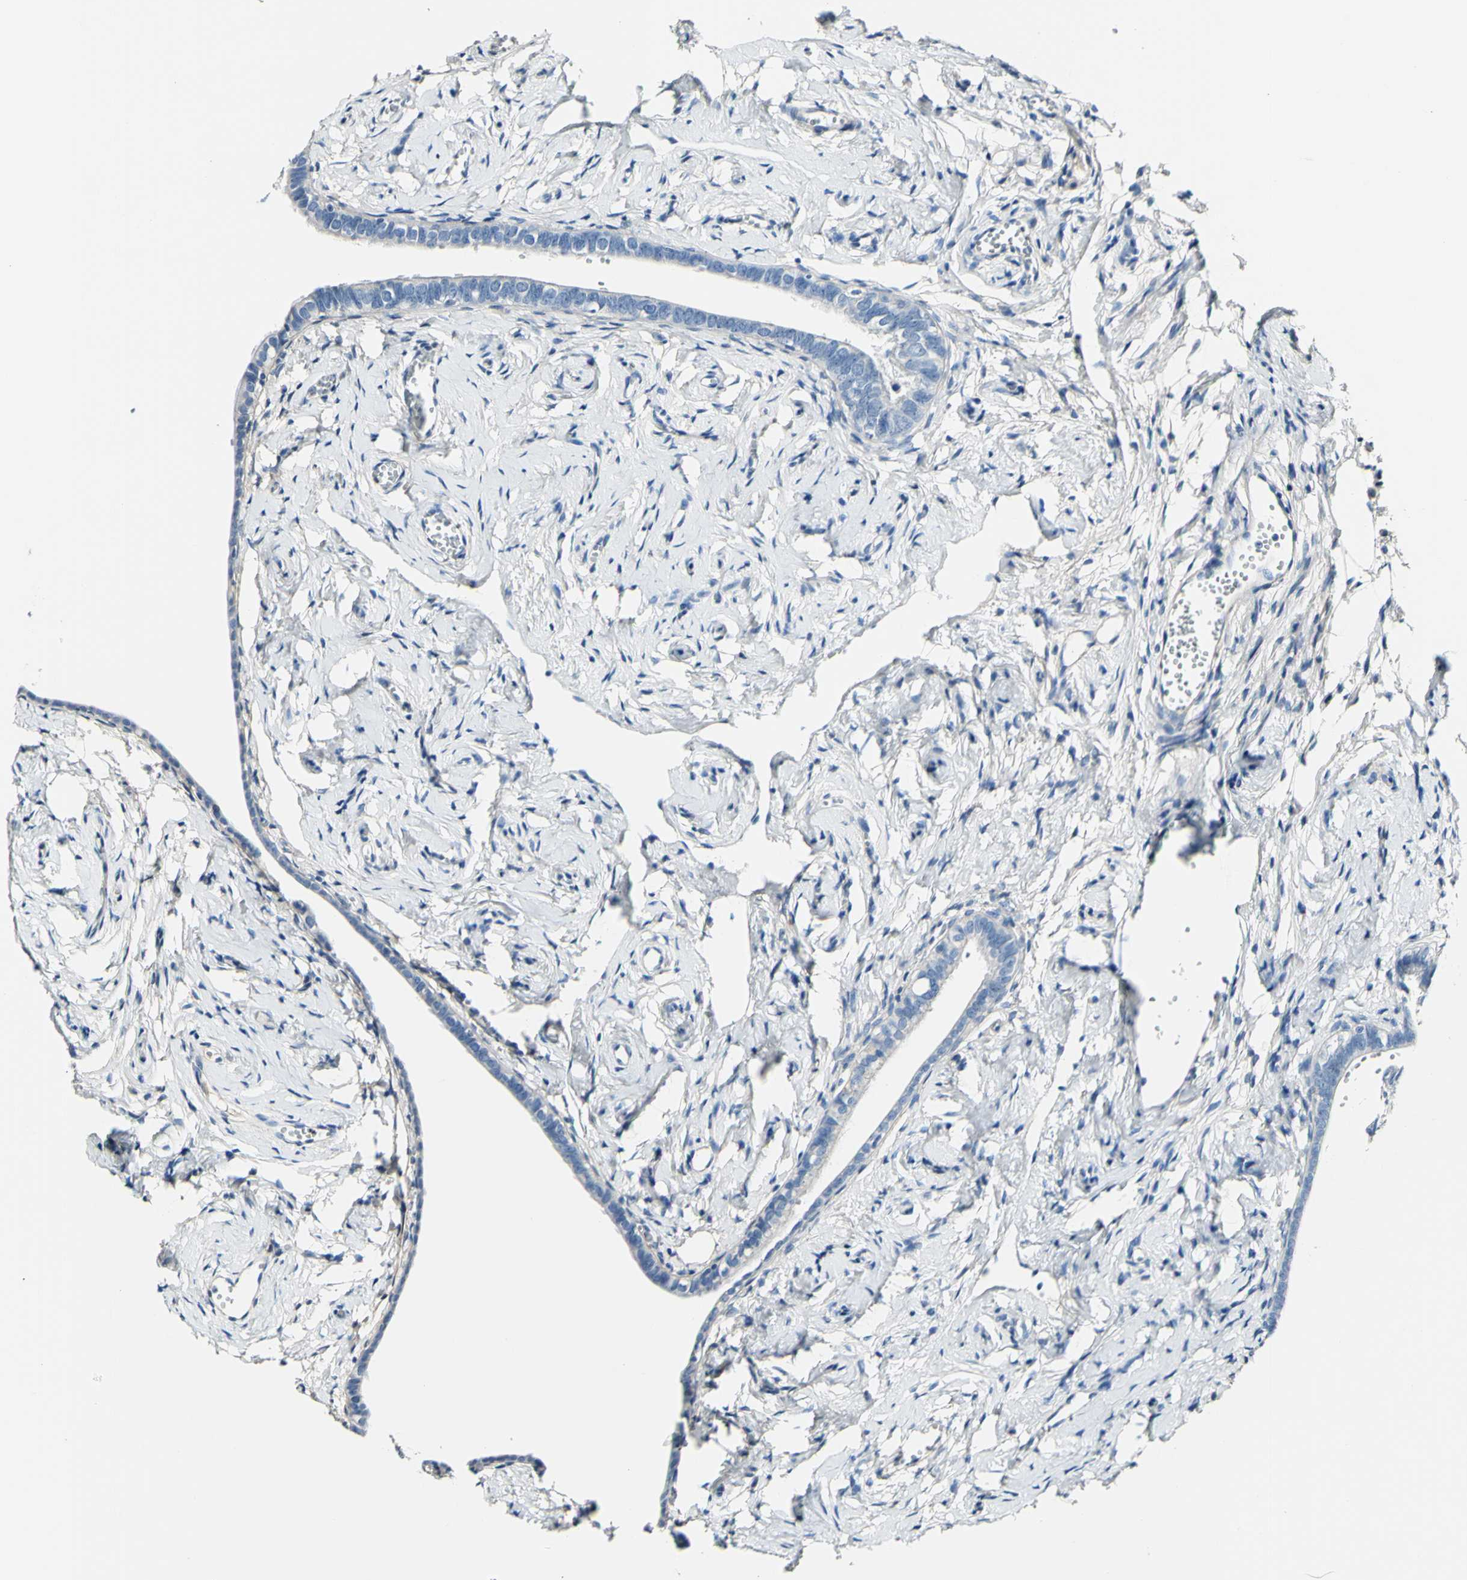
{"staining": {"intensity": "negative", "quantity": "none", "location": "none"}, "tissue": "fallopian tube", "cell_type": "Glandular cells", "image_type": "normal", "snomed": [{"axis": "morphology", "description": "Normal tissue, NOS"}, {"axis": "topography", "description": "Fallopian tube"}], "caption": "Human fallopian tube stained for a protein using immunohistochemistry (IHC) demonstrates no staining in glandular cells.", "gene": "COL6A3", "patient": {"sex": "female", "age": 71}}